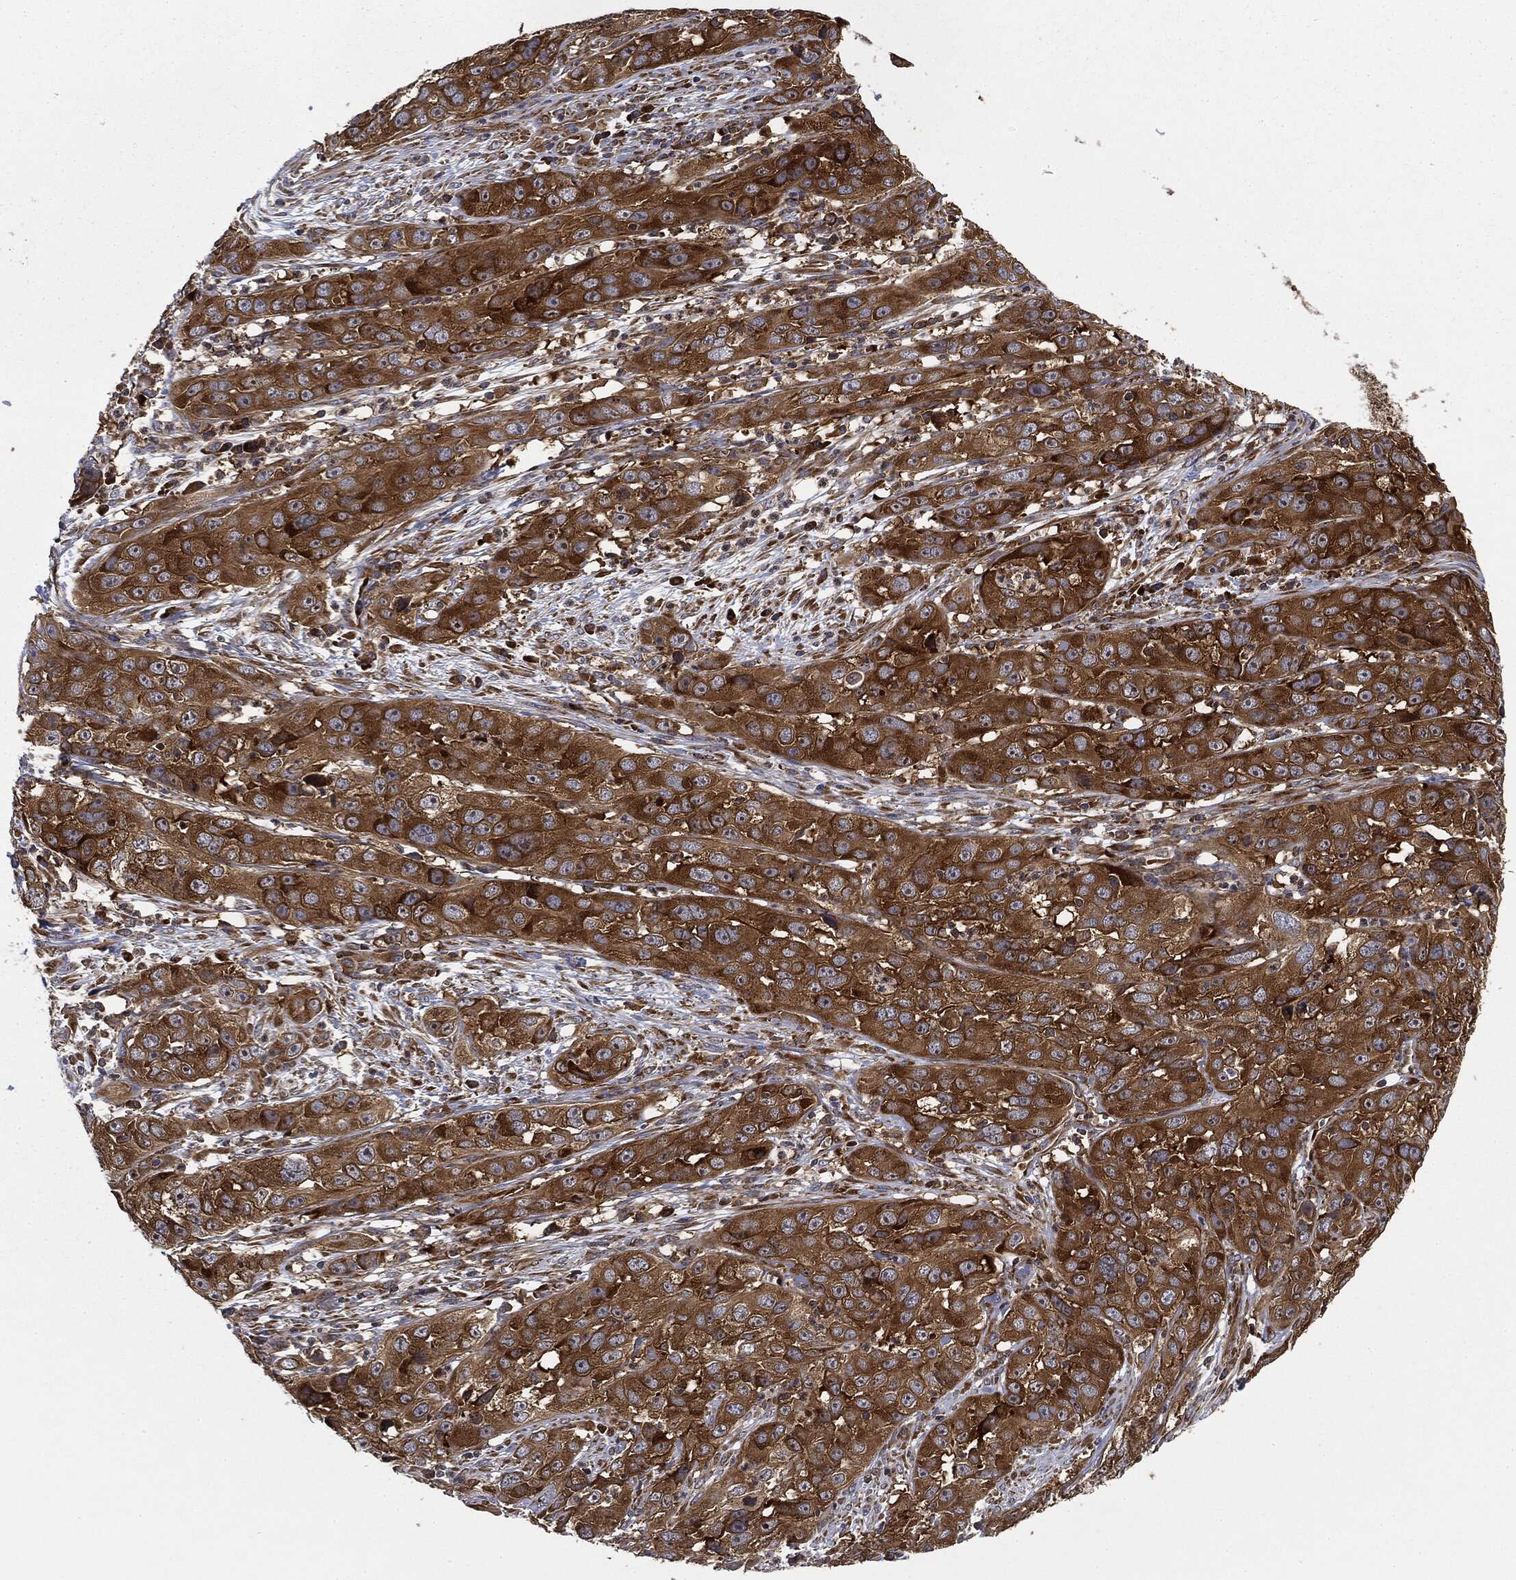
{"staining": {"intensity": "strong", "quantity": ">75%", "location": "cytoplasmic/membranous"}, "tissue": "cervical cancer", "cell_type": "Tumor cells", "image_type": "cancer", "snomed": [{"axis": "morphology", "description": "Squamous cell carcinoma, NOS"}, {"axis": "topography", "description": "Cervix"}], "caption": "Cervical cancer (squamous cell carcinoma) stained with a brown dye demonstrates strong cytoplasmic/membranous positive expression in approximately >75% of tumor cells.", "gene": "EIF2AK2", "patient": {"sex": "female", "age": 32}}